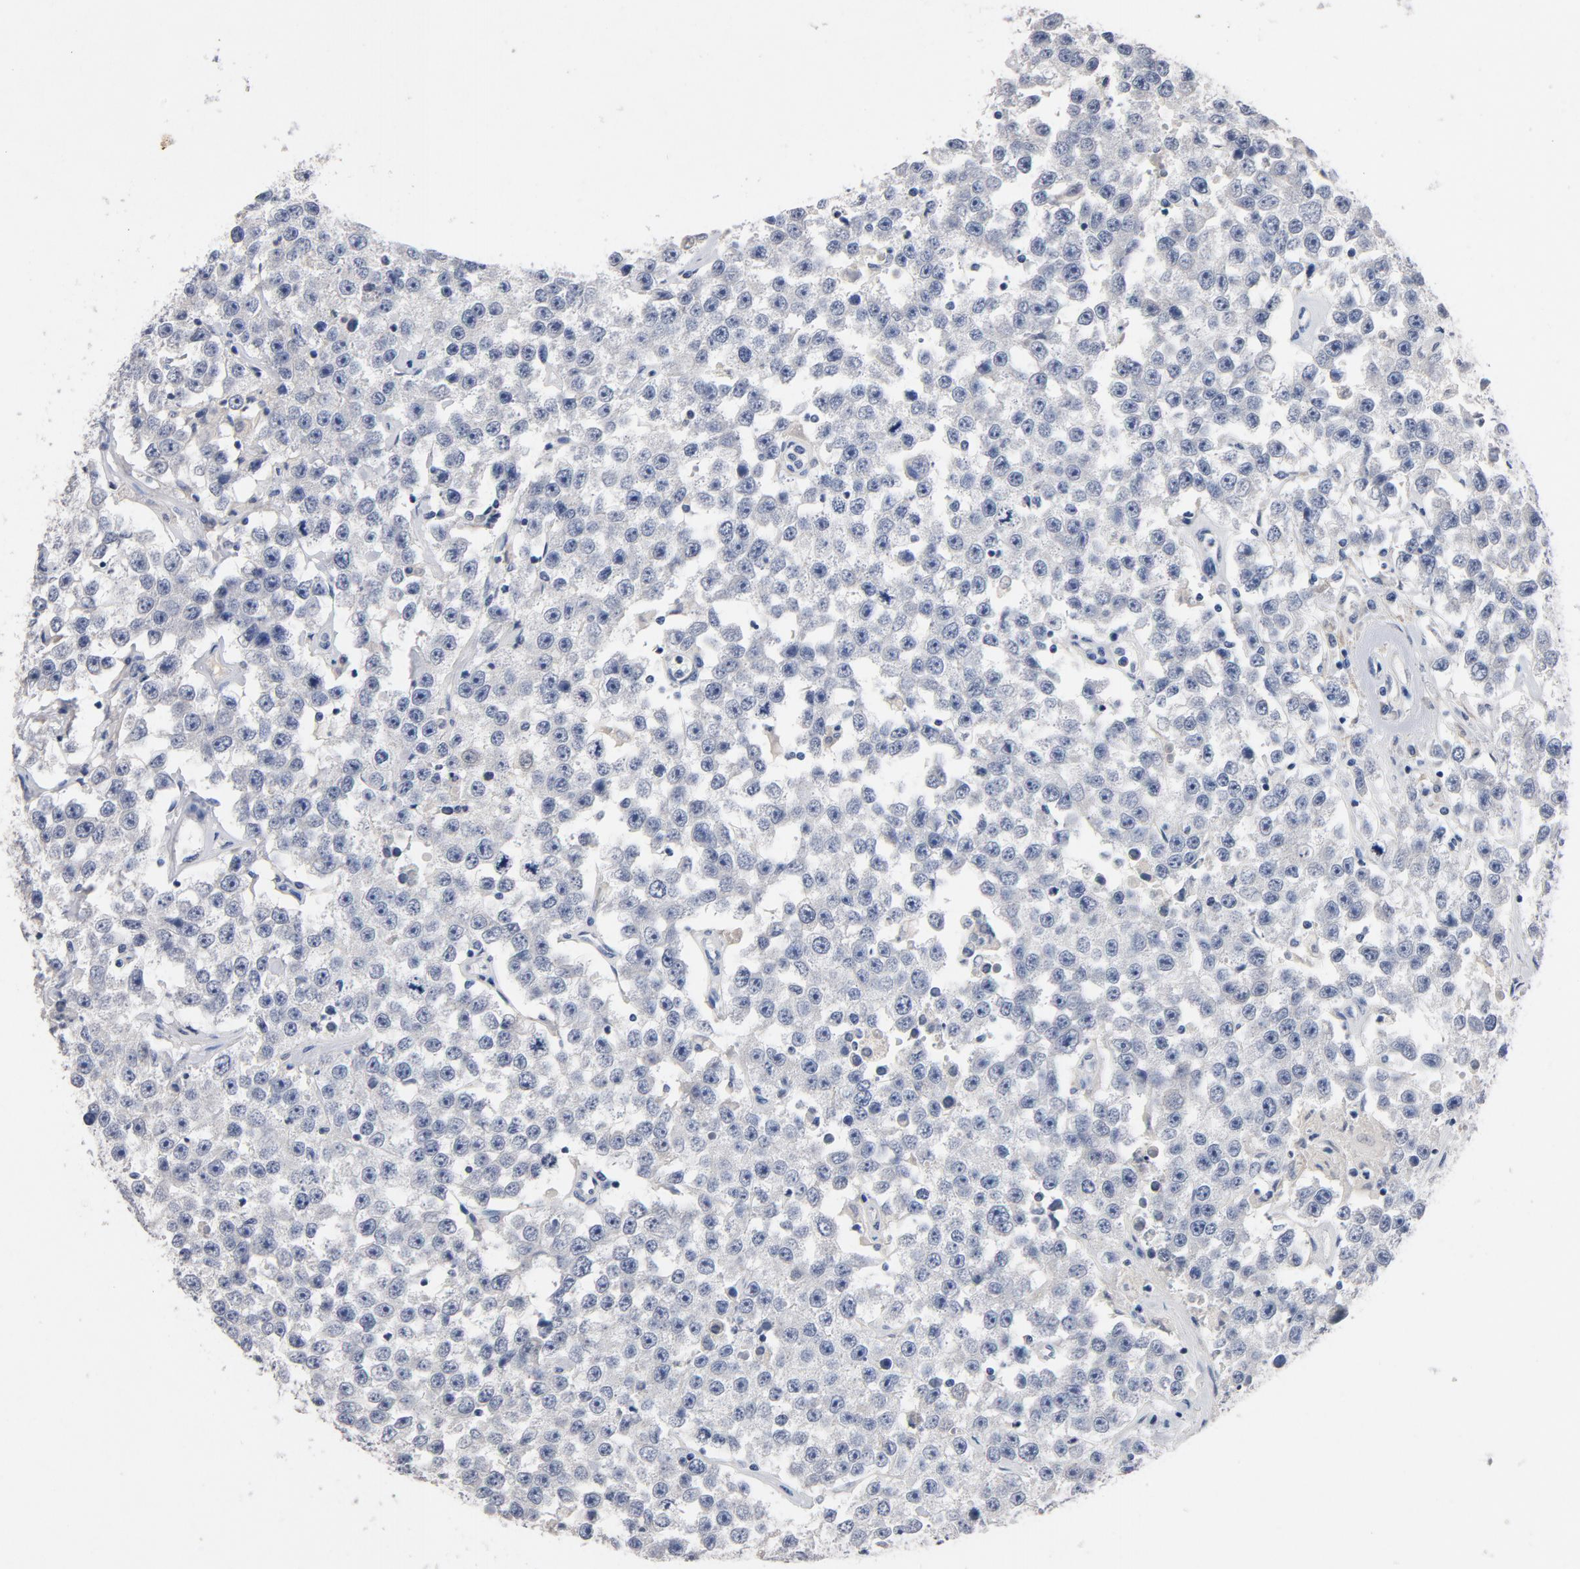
{"staining": {"intensity": "negative", "quantity": "none", "location": "none"}, "tissue": "testis cancer", "cell_type": "Tumor cells", "image_type": "cancer", "snomed": [{"axis": "morphology", "description": "Seminoma, NOS"}, {"axis": "topography", "description": "Testis"}], "caption": "Protein analysis of seminoma (testis) exhibits no significant positivity in tumor cells.", "gene": "ZCCHC13", "patient": {"sex": "male", "age": 52}}